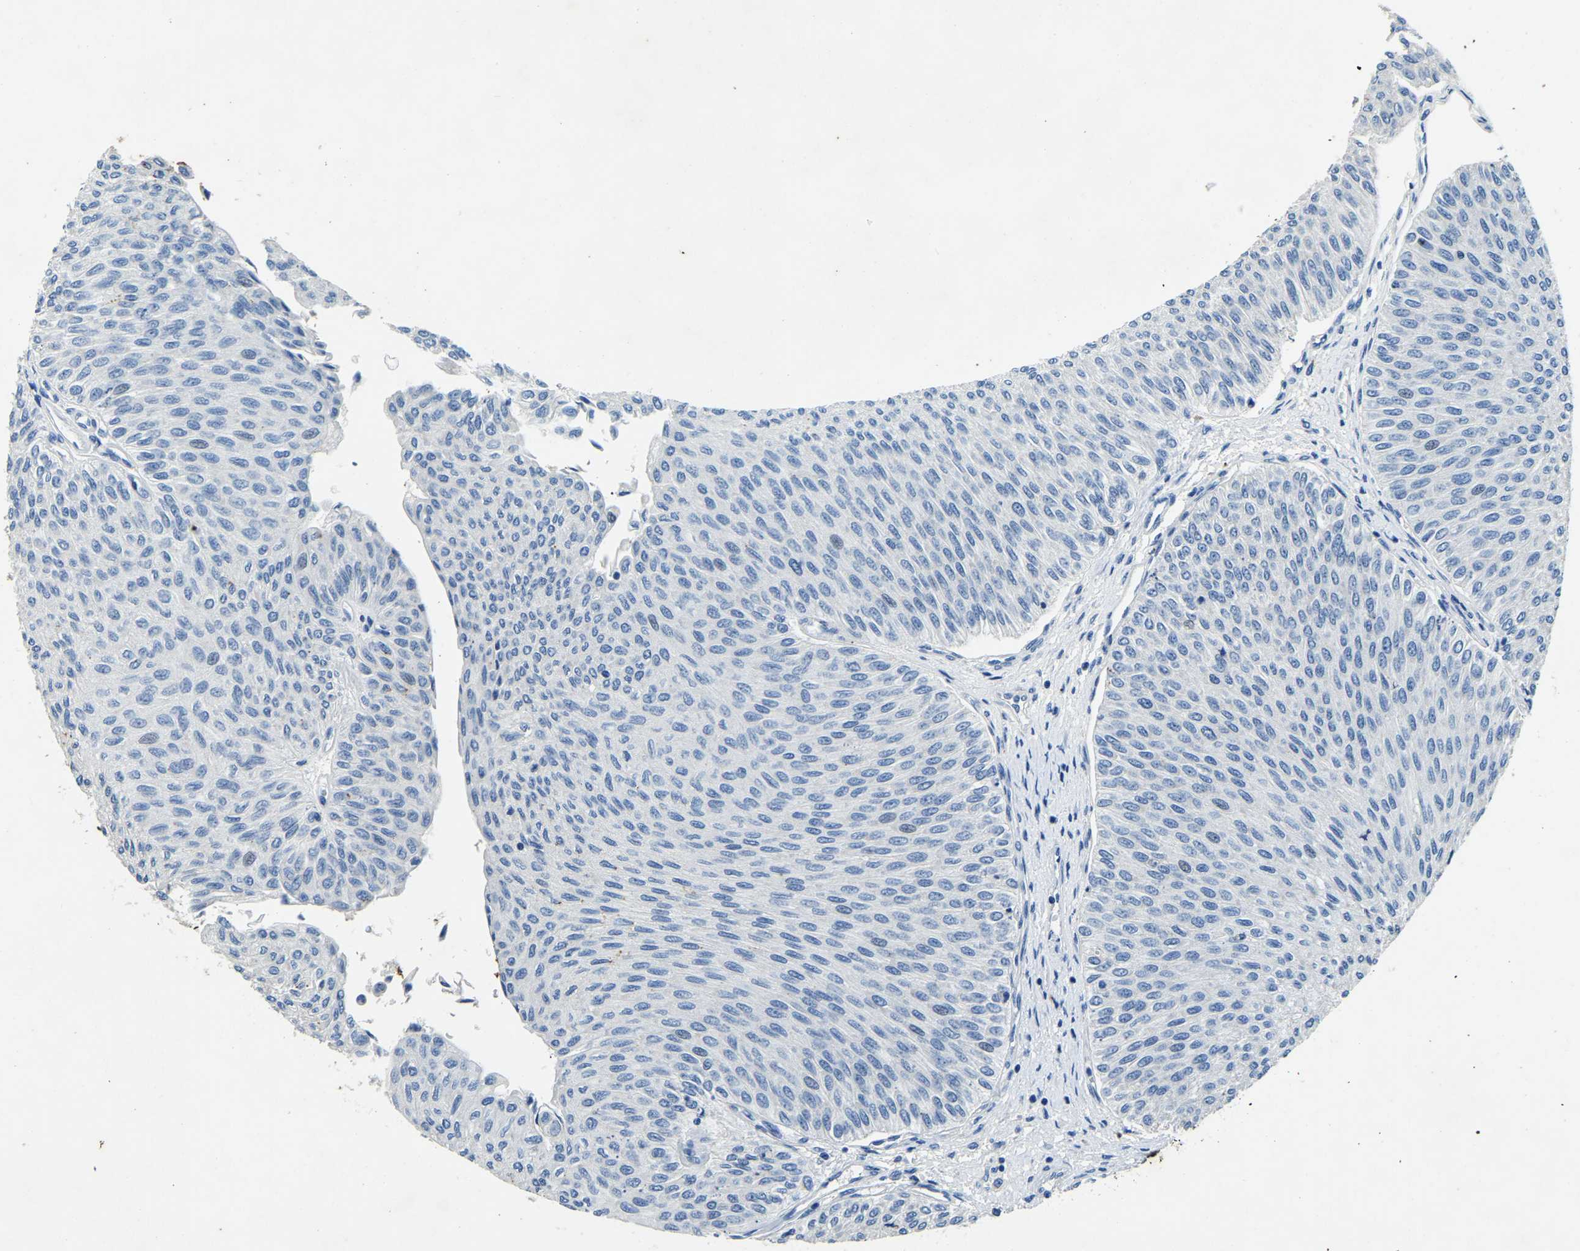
{"staining": {"intensity": "negative", "quantity": "none", "location": "none"}, "tissue": "urothelial cancer", "cell_type": "Tumor cells", "image_type": "cancer", "snomed": [{"axis": "morphology", "description": "Urothelial carcinoma, Low grade"}, {"axis": "topography", "description": "Urinary bladder"}], "caption": "IHC image of human urothelial cancer stained for a protein (brown), which displays no expression in tumor cells.", "gene": "UBN2", "patient": {"sex": "male", "age": 78}}